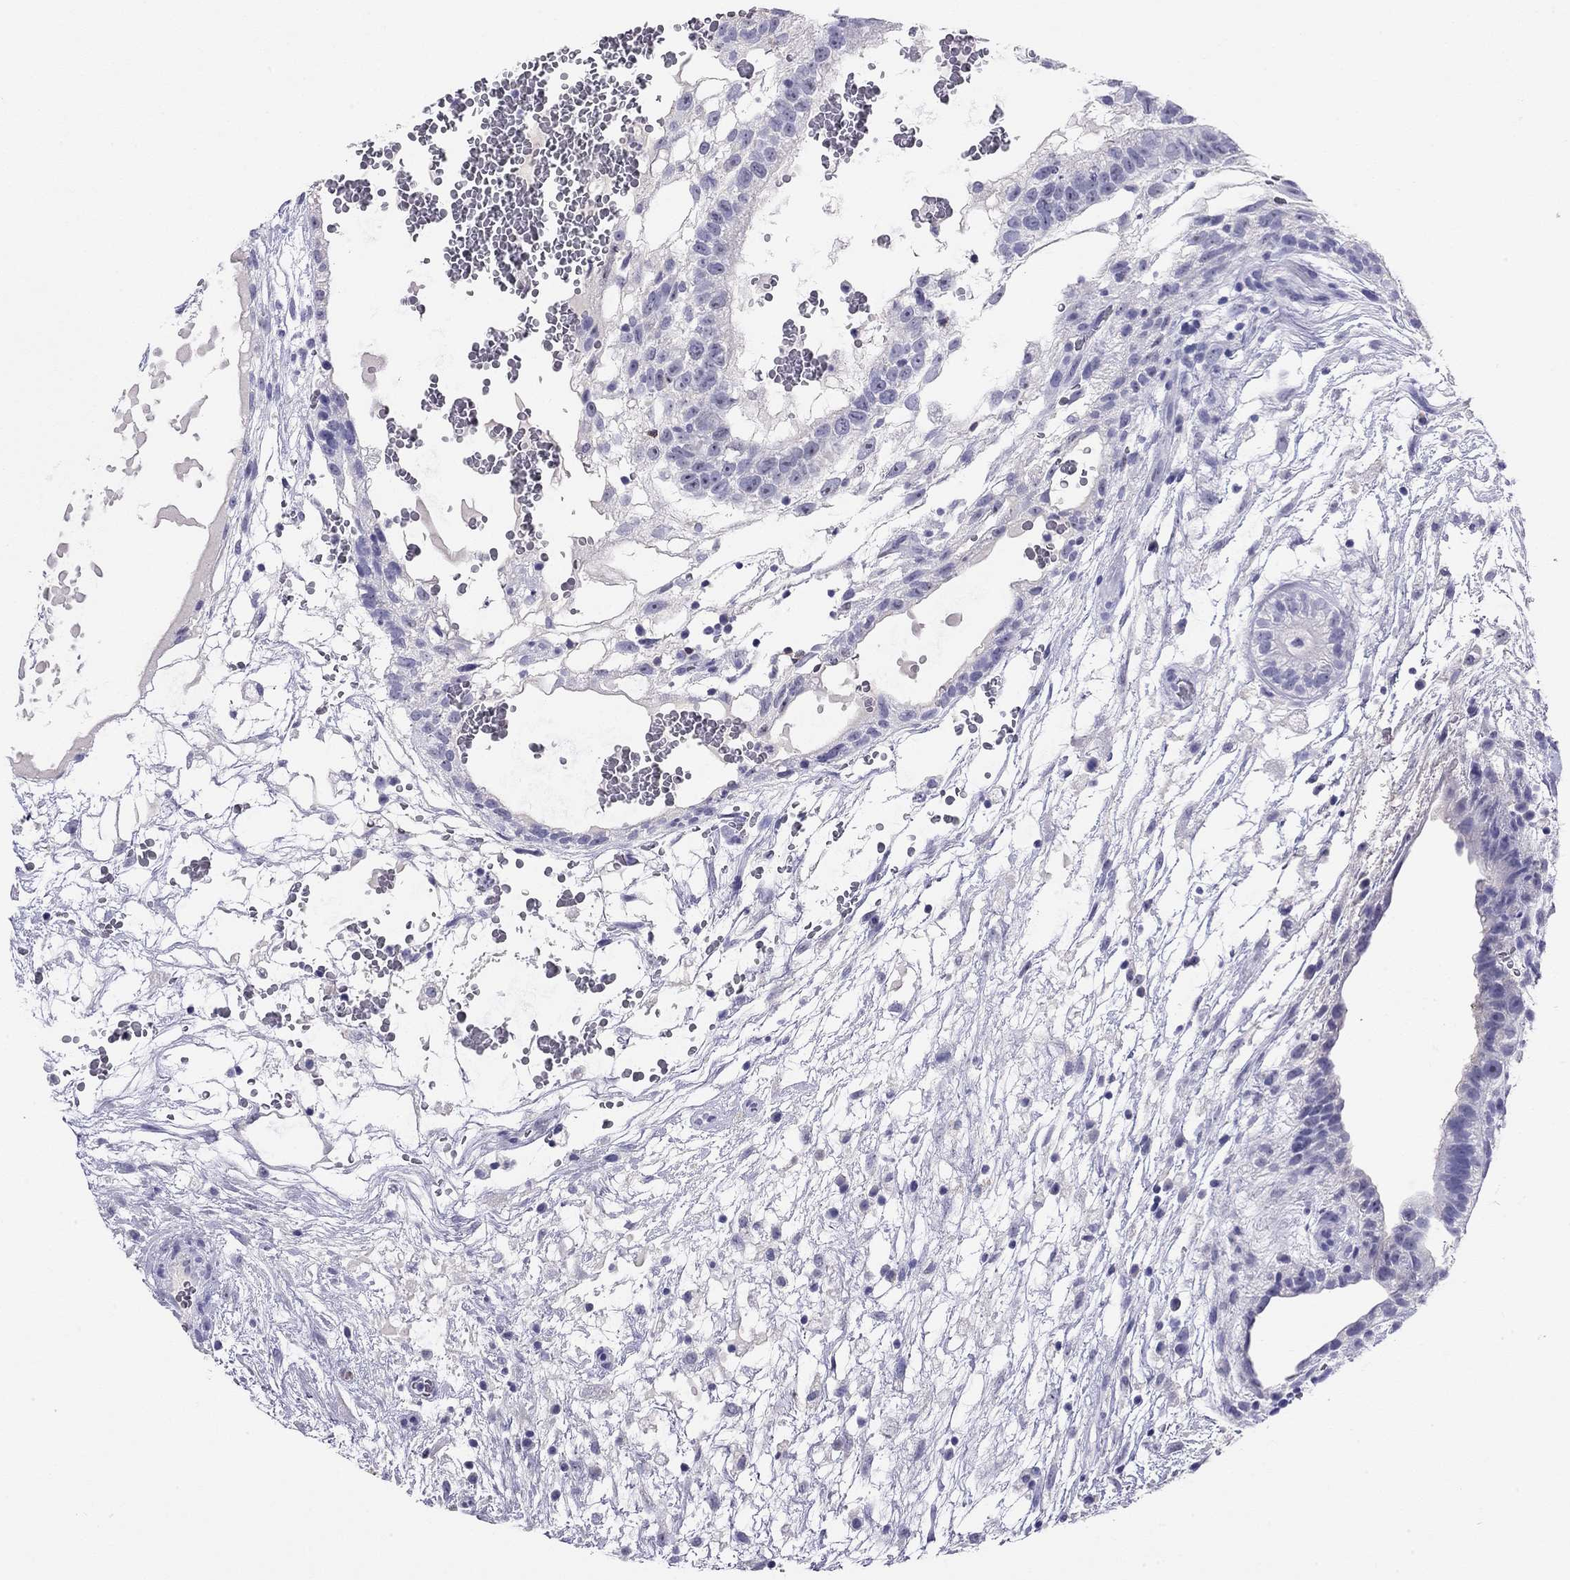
{"staining": {"intensity": "negative", "quantity": "none", "location": "none"}, "tissue": "testis cancer", "cell_type": "Tumor cells", "image_type": "cancer", "snomed": [{"axis": "morphology", "description": "Normal tissue, NOS"}, {"axis": "morphology", "description": "Carcinoma, Embryonal, NOS"}, {"axis": "topography", "description": "Testis"}], "caption": "DAB (3,3'-diaminobenzidine) immunohistochemical staining of human testis cancer exhibits no significant positivity in tumor cells. (Immunohistochemistry (ihc), brightfield microscopy, high magnification).", "gene": "ODF4", "patient": {"sex": "male", "age": 32}}